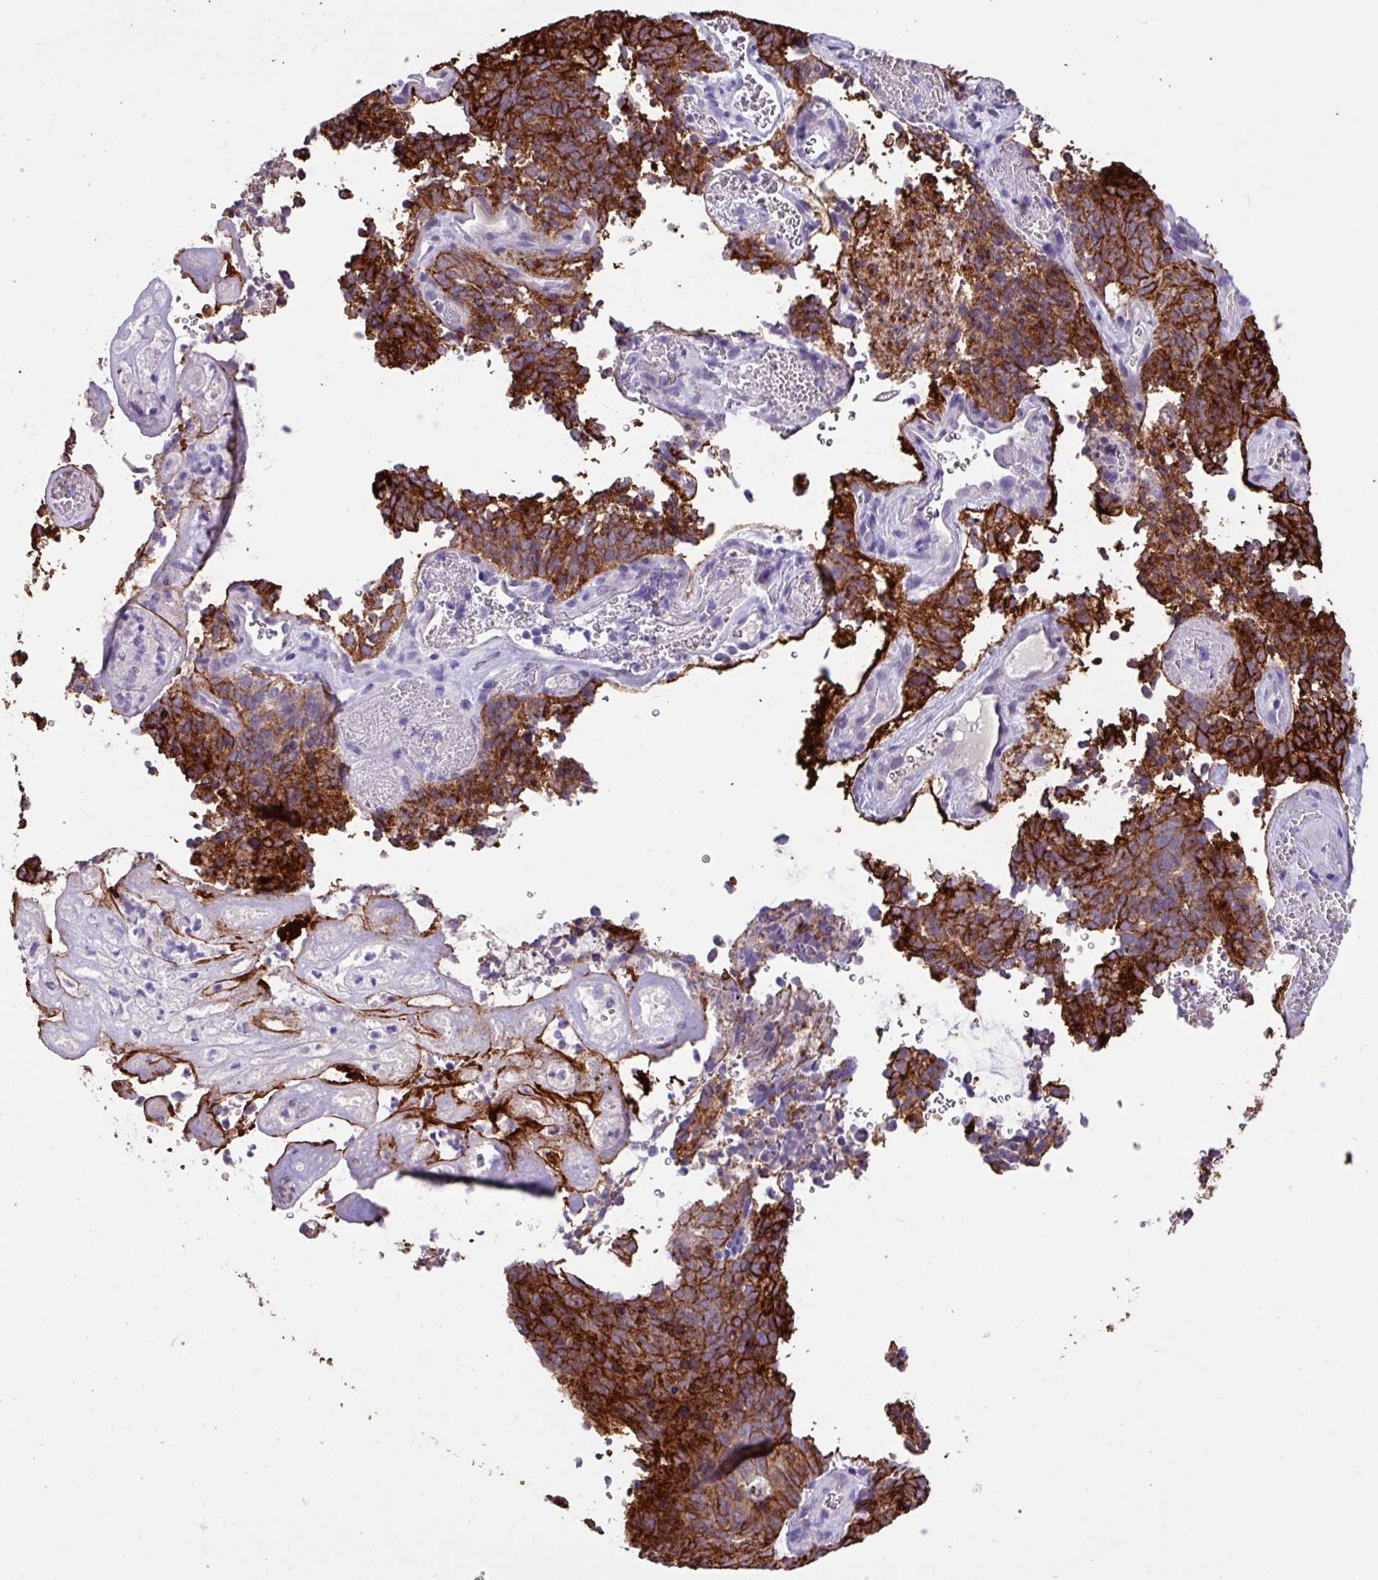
{"staining": {"intensity": "strong", "quantity": "25%-75%", "location": "cytoplasmic/membranous"}, "tissue": "cervical cancer", "cell_type": "Tumor cells", "image_type": "cancer", "snomed": [{"axis": "morphology", "description": "Adenocarcinoma, NOS"}, {"axis": "topography", "description": "Cervix"}], "caption": "High-power microscopy captured an immunohistochemistry (IHC) micrograph of cervical cancer, revealing strong cytoplasmic/membranous positivity in approximately 25%-75% of tumor cells.", "gene": "EPCAM", "patient": {"sex": "female", "age": 38}}